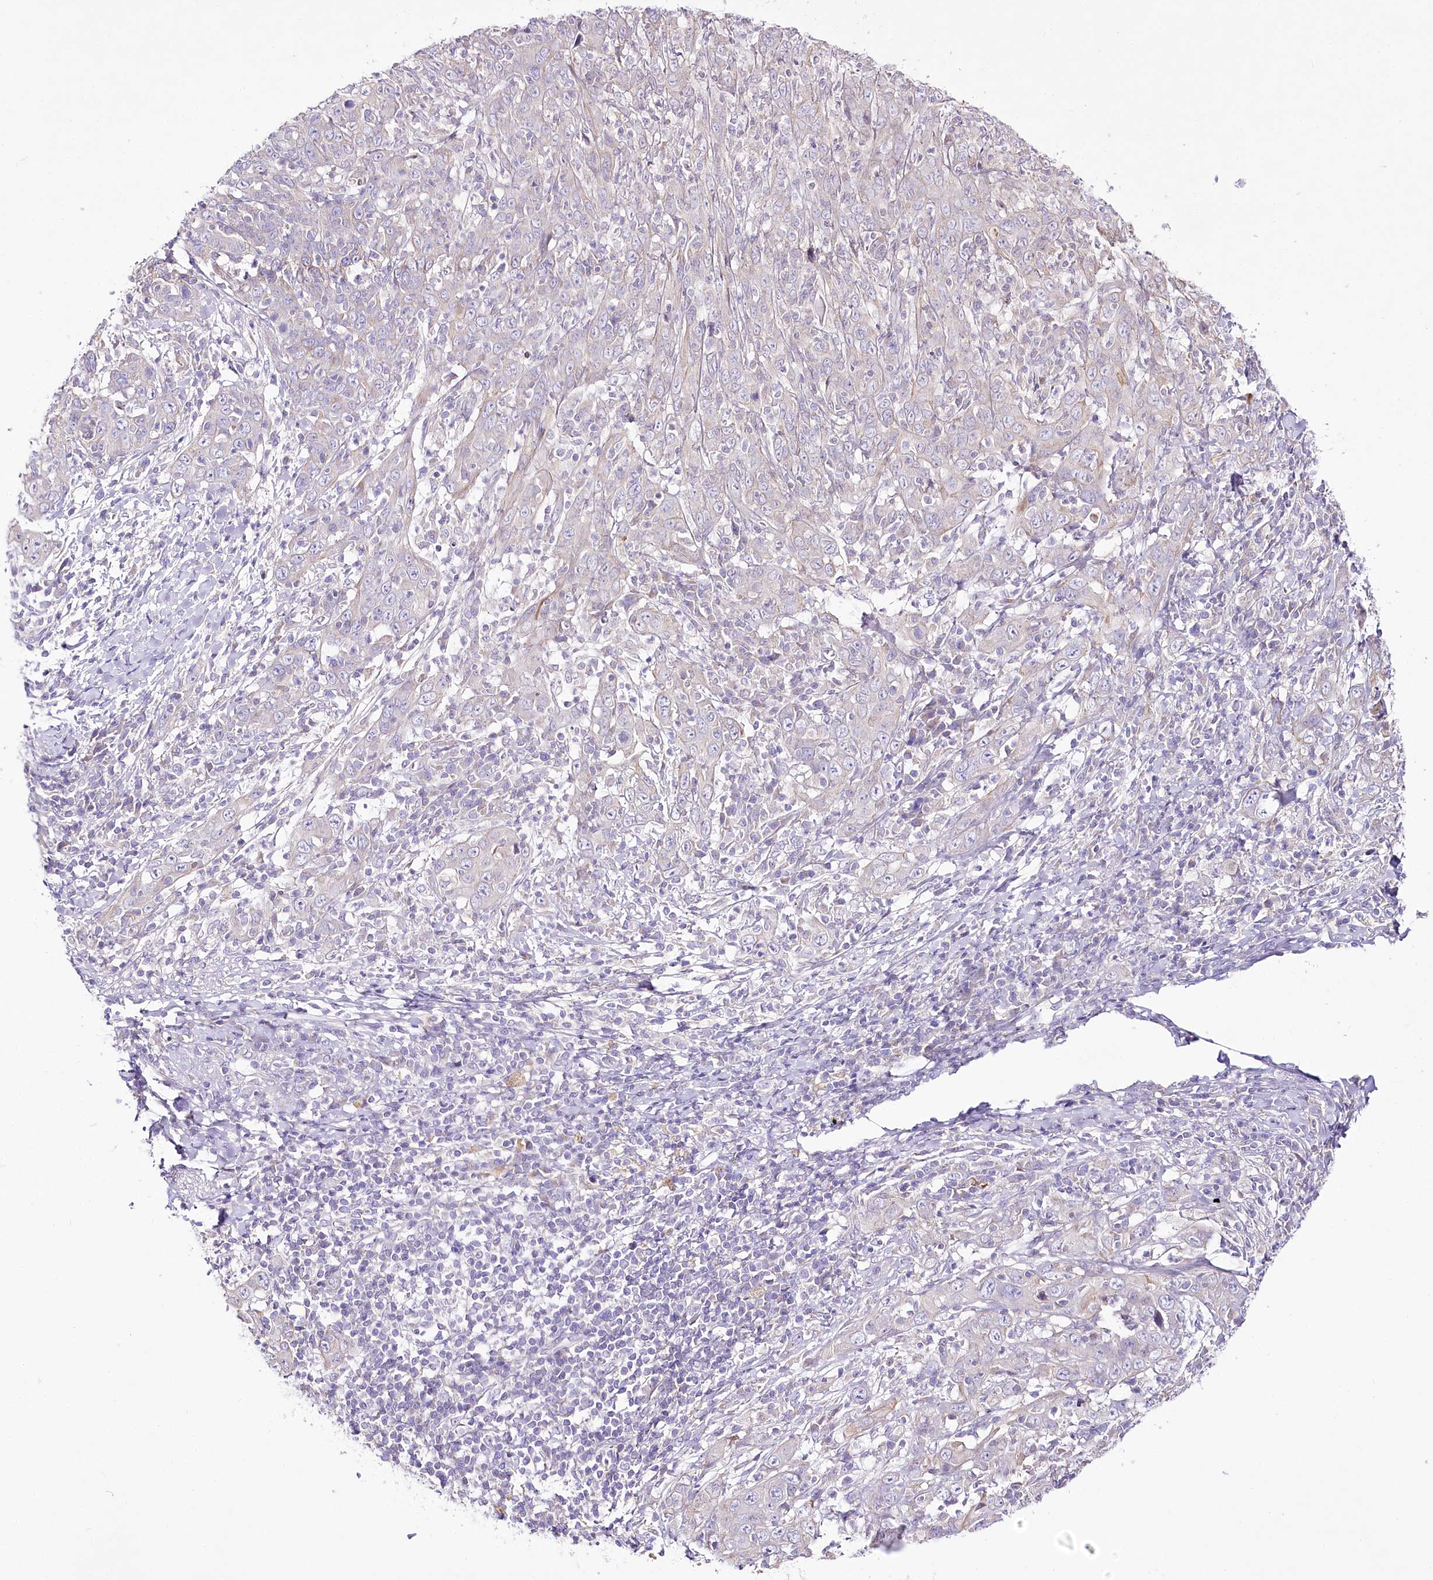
{"staining": {"intensity": "negative", "quantity": "none", "location": "none"}, "tissue": "cervical cancer", "cell_type": "Tumor cells", "image_type": "cancer", "snomed": [{"axis": "morphology", "description": "Squamous cell carcinoma, NOS"}, {"axis": "topography", "description": "Cervix"}], "caption": "There is no significant expression in tumor cells of cervical cancer (squamous cell carcinoma).", "gene": "LRRC14B", "patient": {"sex": "female", "age": 46}}